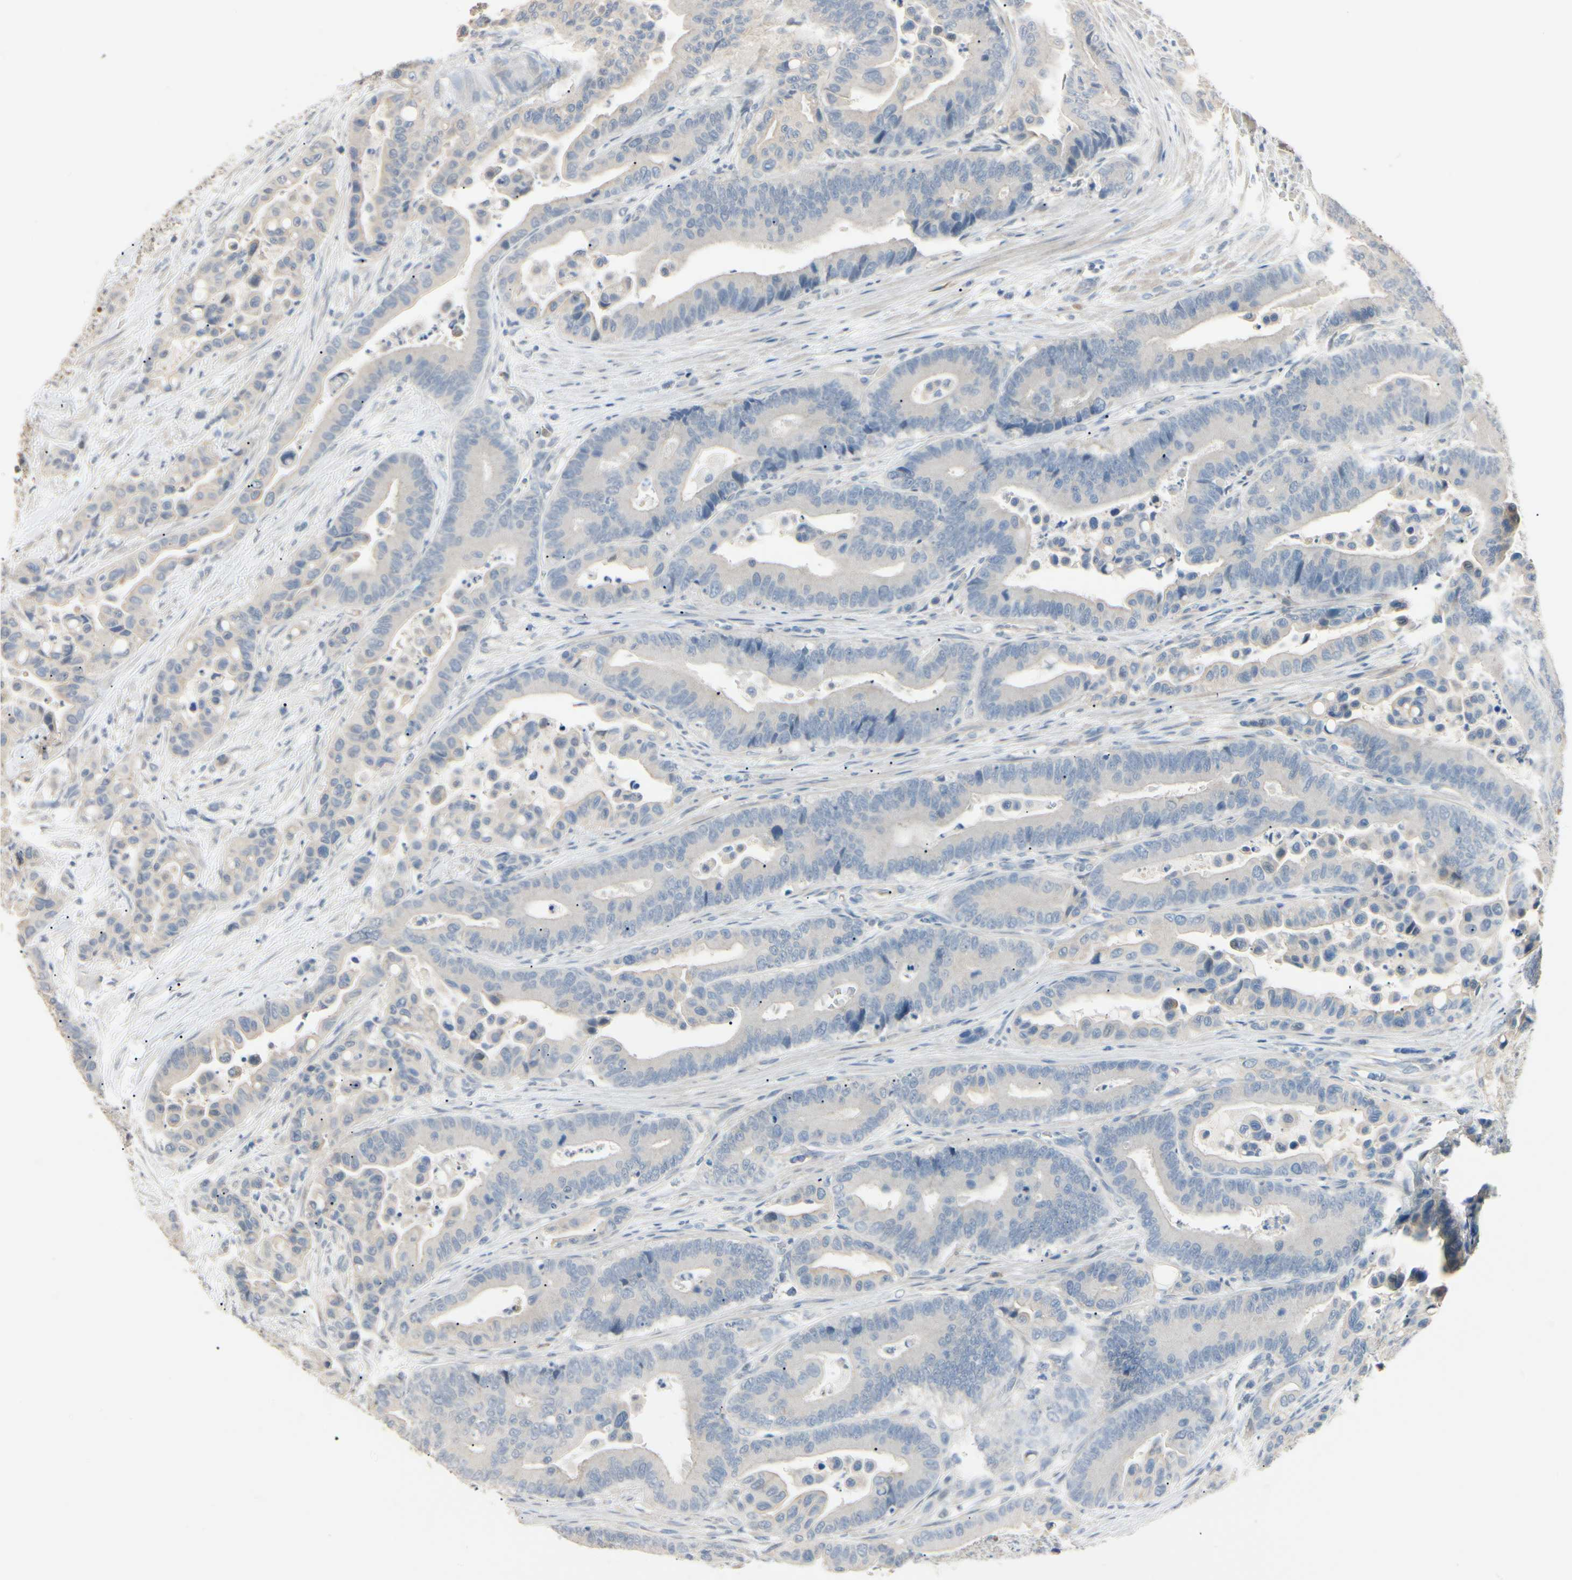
{"staining": {"intensity": "negative", "quantity": "none", "location": "none"}, "tissue": "colorectal cancer", "cell_type": "Tumor cells", "image_type": "cancer", "snomed": [{"axis": "morphology", "description": "Normal tissue, NOS"}, {"axis": "morphology", "description": "Adenocarcinoma, NOS"}, {"axis": "topography", "description": "Colon"}], "caption": "Immunohistochemical staining of human adenocarcinoma (colorectal) demonstrates no significant positivity in tumor cells.", "gene": "GNE", "patient": {"sex": "male", "age": 82}}